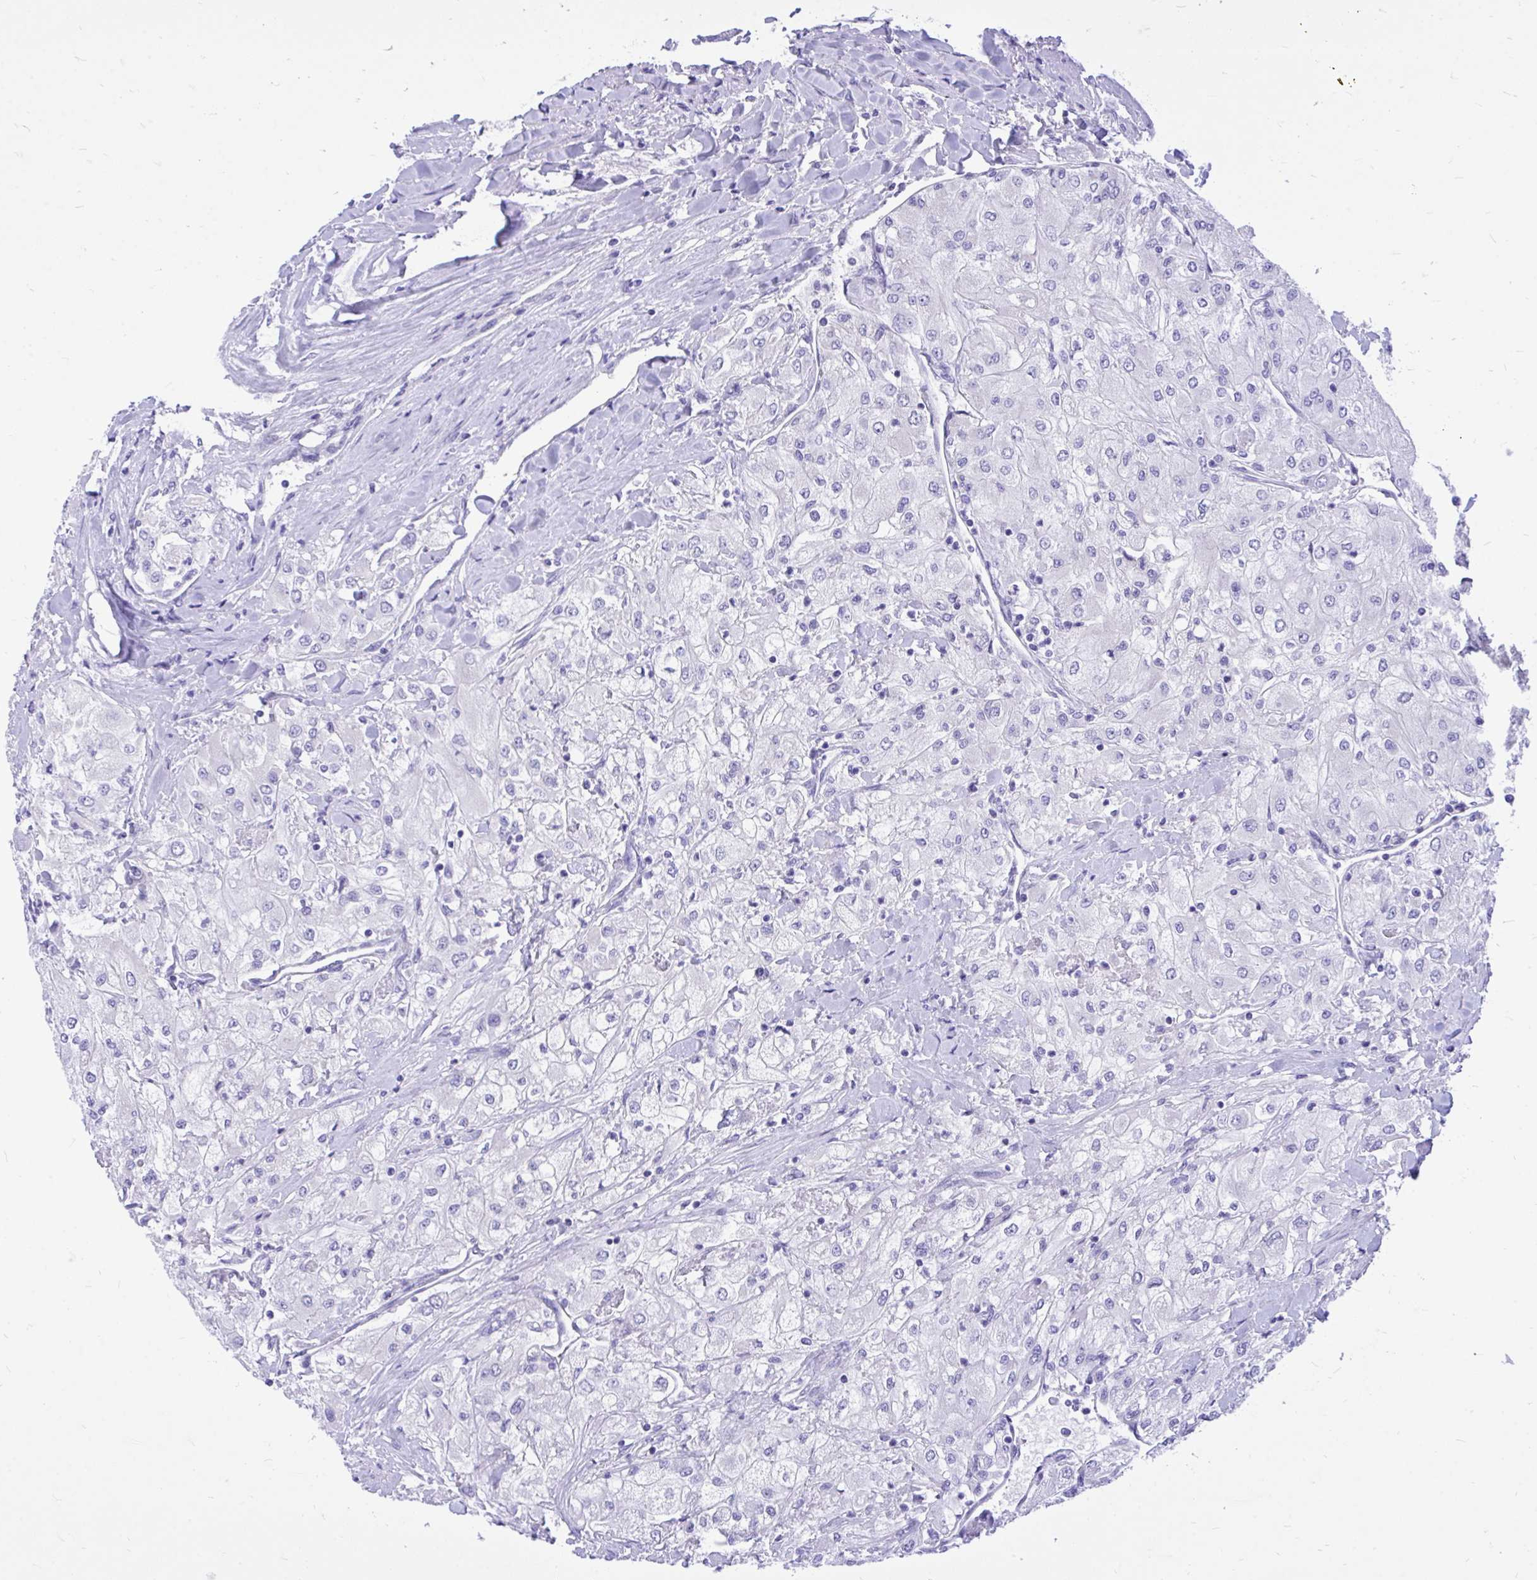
{"staining": {"intensity": "negative", "quantity": "none", "location": "none"}, "tissue": "renal cancer", "cell_type": "Tumor cells", "image_type": "cancer", "snomed": [{"axis": "morphology", "description": "Adenocarcinoma, NOS"}, {"axis": "topography", "description": "Kidney"}], "caption": "Image shows no significant protein staining in tumor cells of adenocarcinoma (renal).", "gene": "MON1A", "patient": {"sex": "male", "age": 80}}